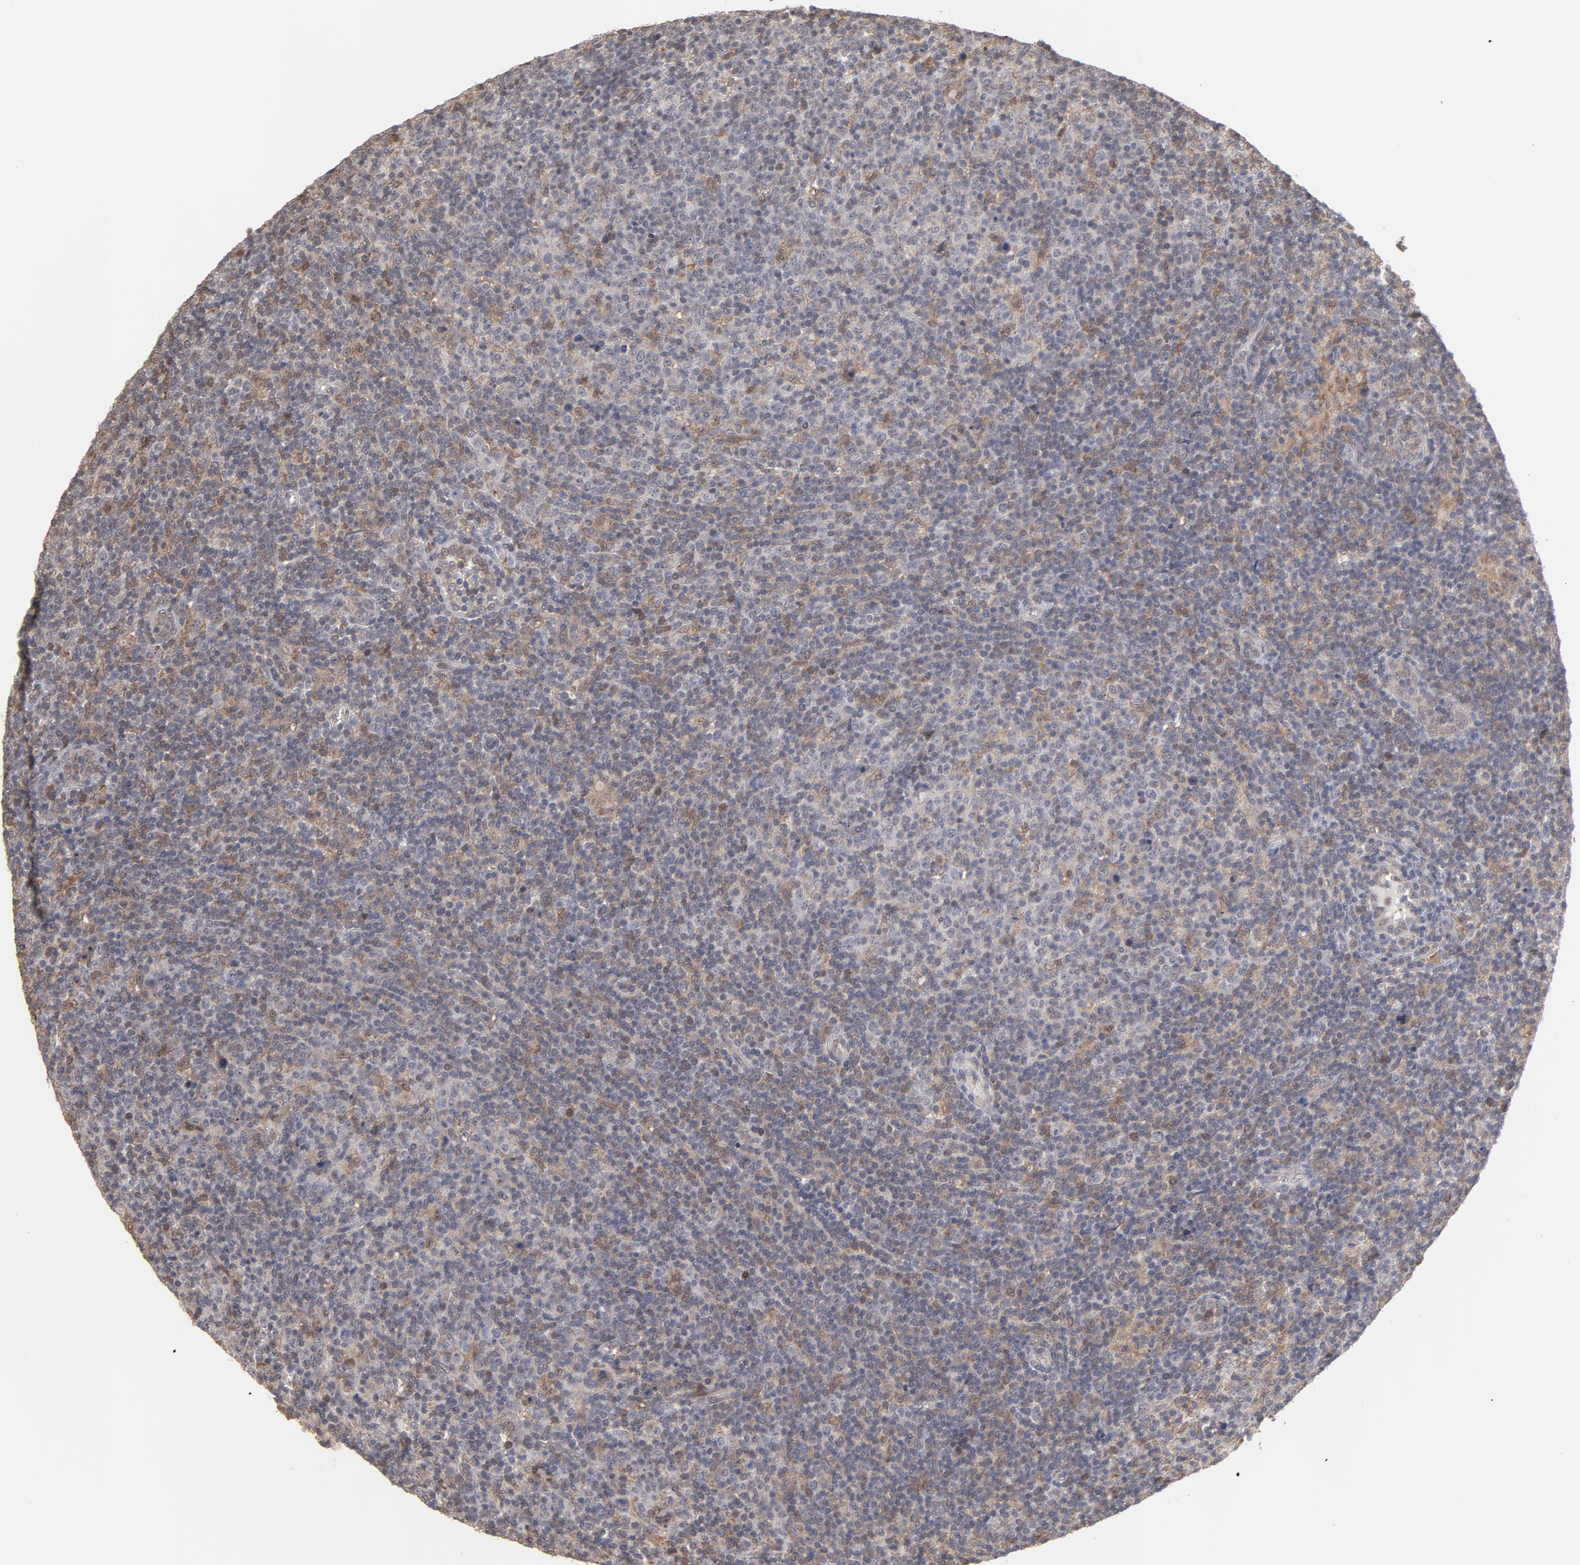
{"staining": {"intensity": "negative", "quantity": "none", "location": "none"}, "tissue": "lymphoma", "cell_type": "Tumor cells", "image_type": "cancer", "snomed": [{"axis": "morphology", "description": "Malignant lymphoma, non-Hodgkin's type, Low grade"}, {"axis": "topography", "description": "Lymph node"}], "caption": "The immunohistochemistry histopathology image has no significant staining in tumor cells of lymphoma tissue. (DAB immunohistochemistry (IHC), high magnification).", "gene": "OAS1", "patient": {"sex": "male", "age": 70}}